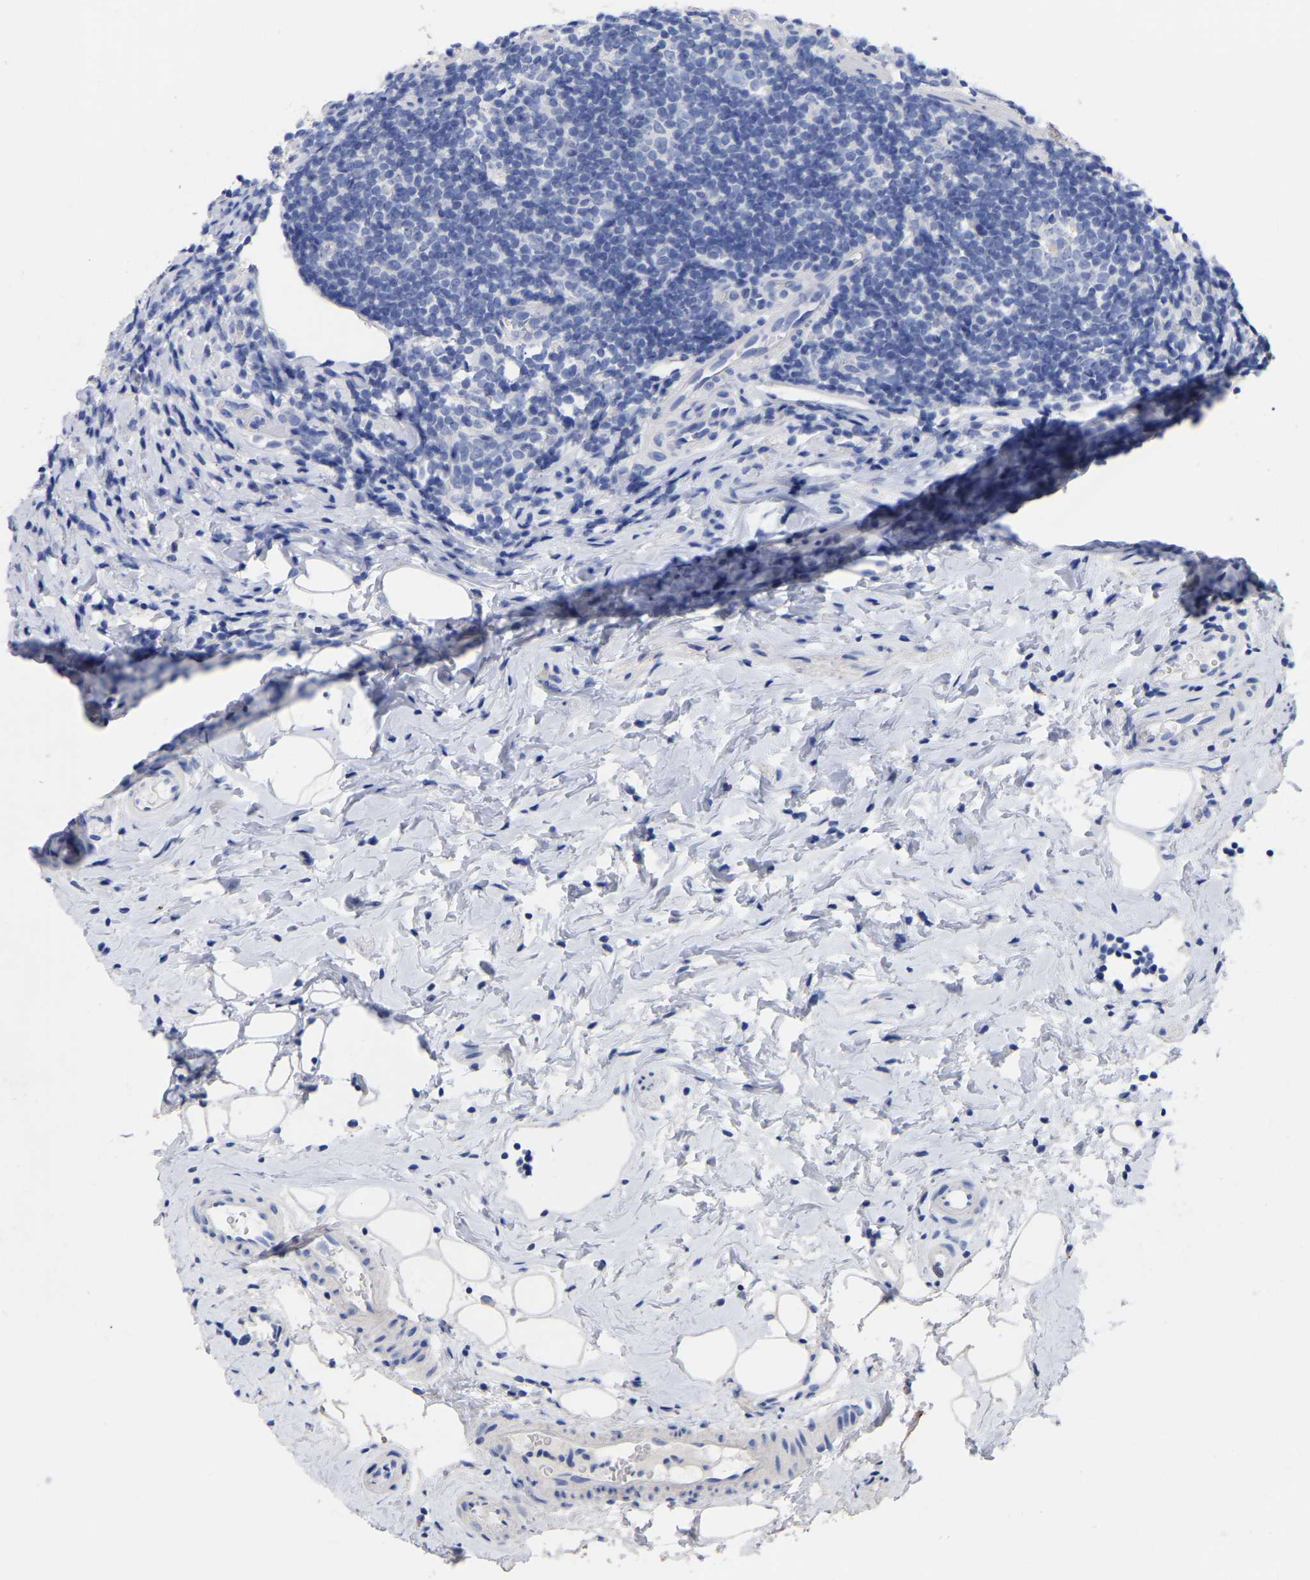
{"staining": {"intensity": "negative", "quantity": "none", "location": "none"}, "tissue": "appendix", "cell_type": "Glandular cells", "image_type": "normal", "snomed": [{"axis": "morphology", "description": "Normal tissue, NOS"}, {"axis": "topography", "description": "Appendix"}], "caption": "High power microscopy histopathology image of an IHC image of benign appendix, revealing no significant positivity in glandular cells. Brightfield microscopy of IHC stained with DAB (brown) and hematoxylin (blue), captured at high magnification.", "gene": "ANXA13", "patient": {"sex": "female", "age": 20}}